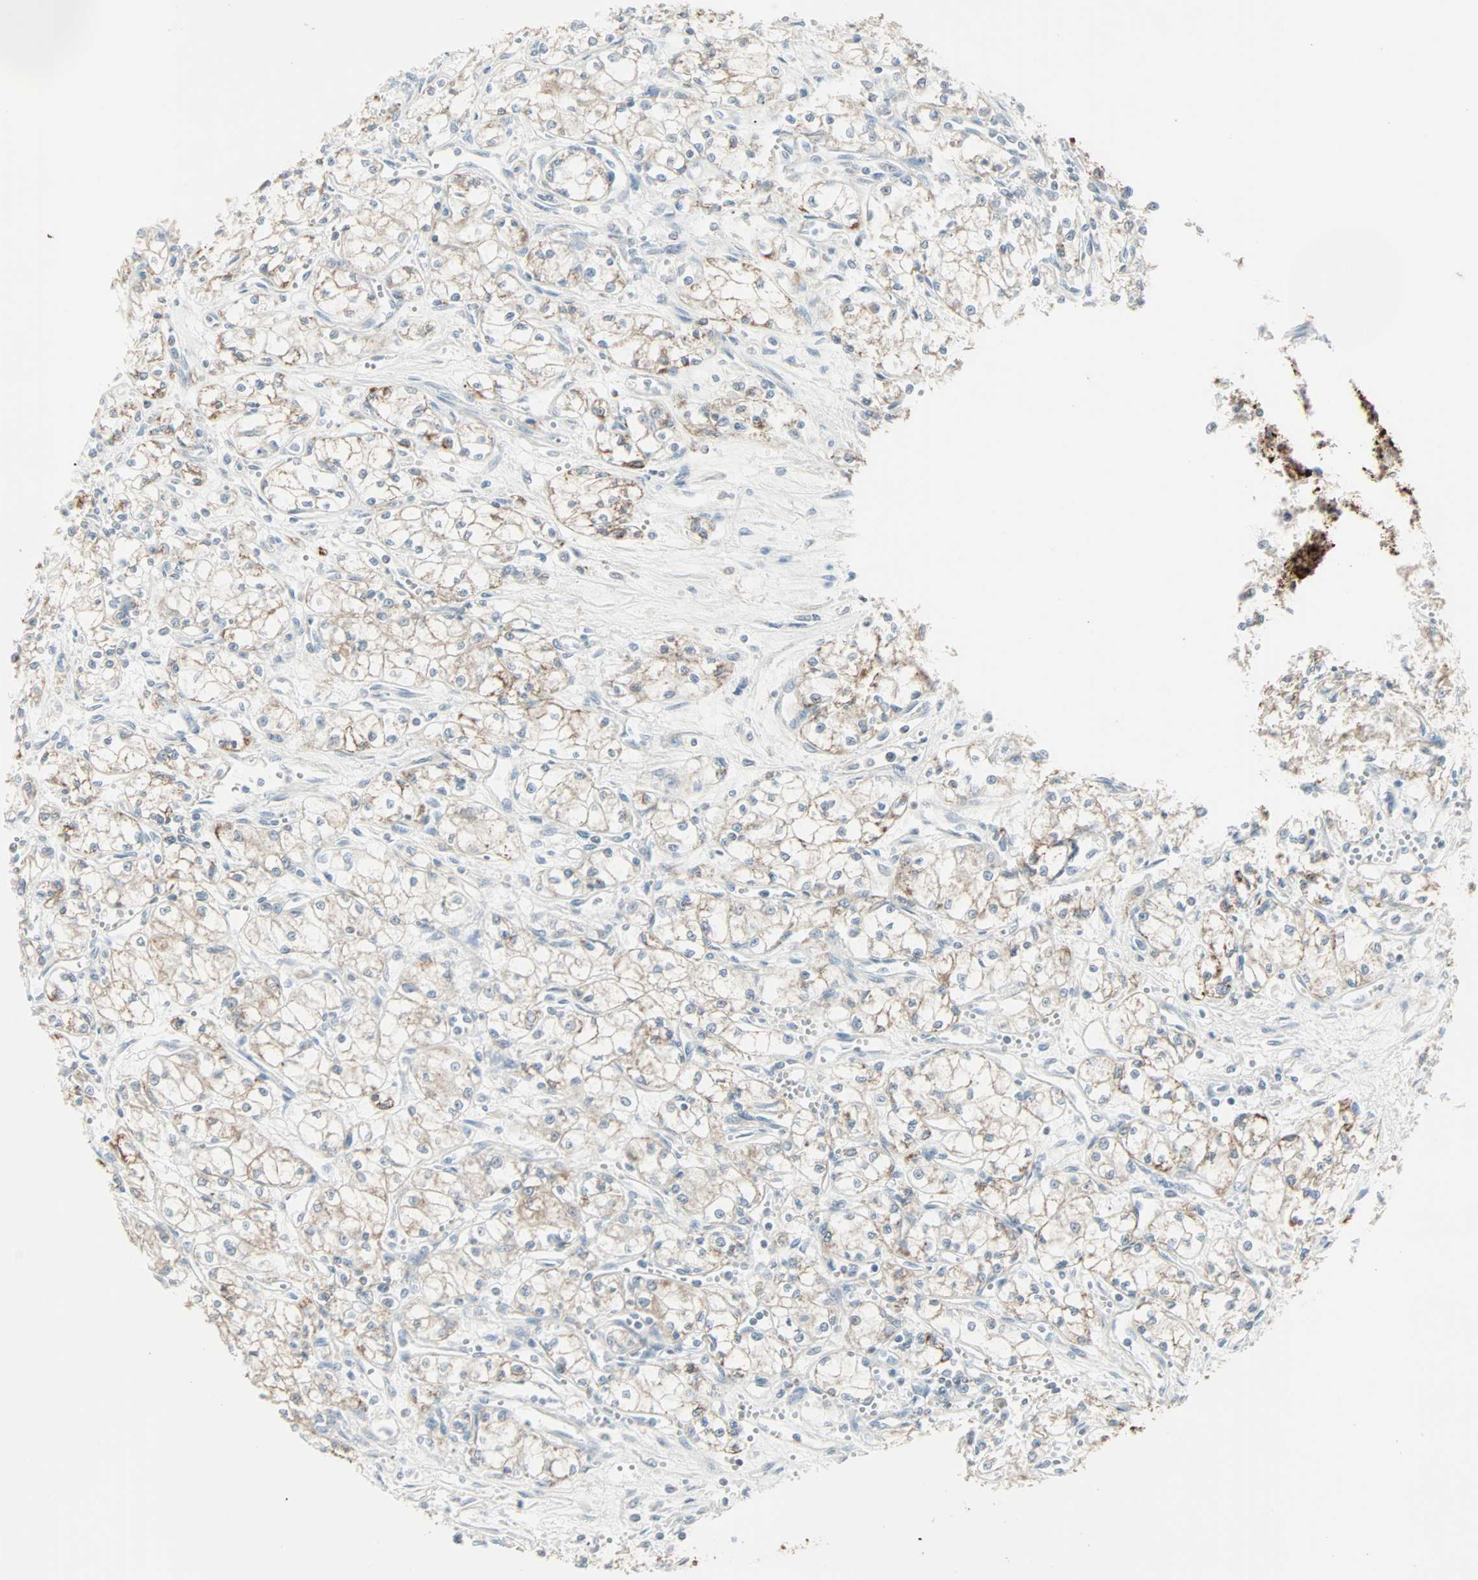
{"staining": {"intensity": "weak", "quantity": "<25%", "location": "cytoplasmic/membranous"}, "tissue": "renal cancer", "cell_type": "Tumor cells", "image_type": "cancer", "snomed": [{"axis": "morphology", "description": "Normal tissue, NOS"}, {"axis": "morphology", "description": "Adenocarcinoma, NOS"}, {"axis": "topography", "description": "Kidney"}], "caption": "Immunohistochemical staining of human renal cancer reveals no significant positivity in tumor cells. (Stains: DAB (3,3'-diaminobenzidine) immunohistochemistry (IHC) with hematoxylin counter stain, Microscopy: brightfield microscopy at high magnification).", "gene": "IDH2", "patient": {"sex": "male", "age": 59}}